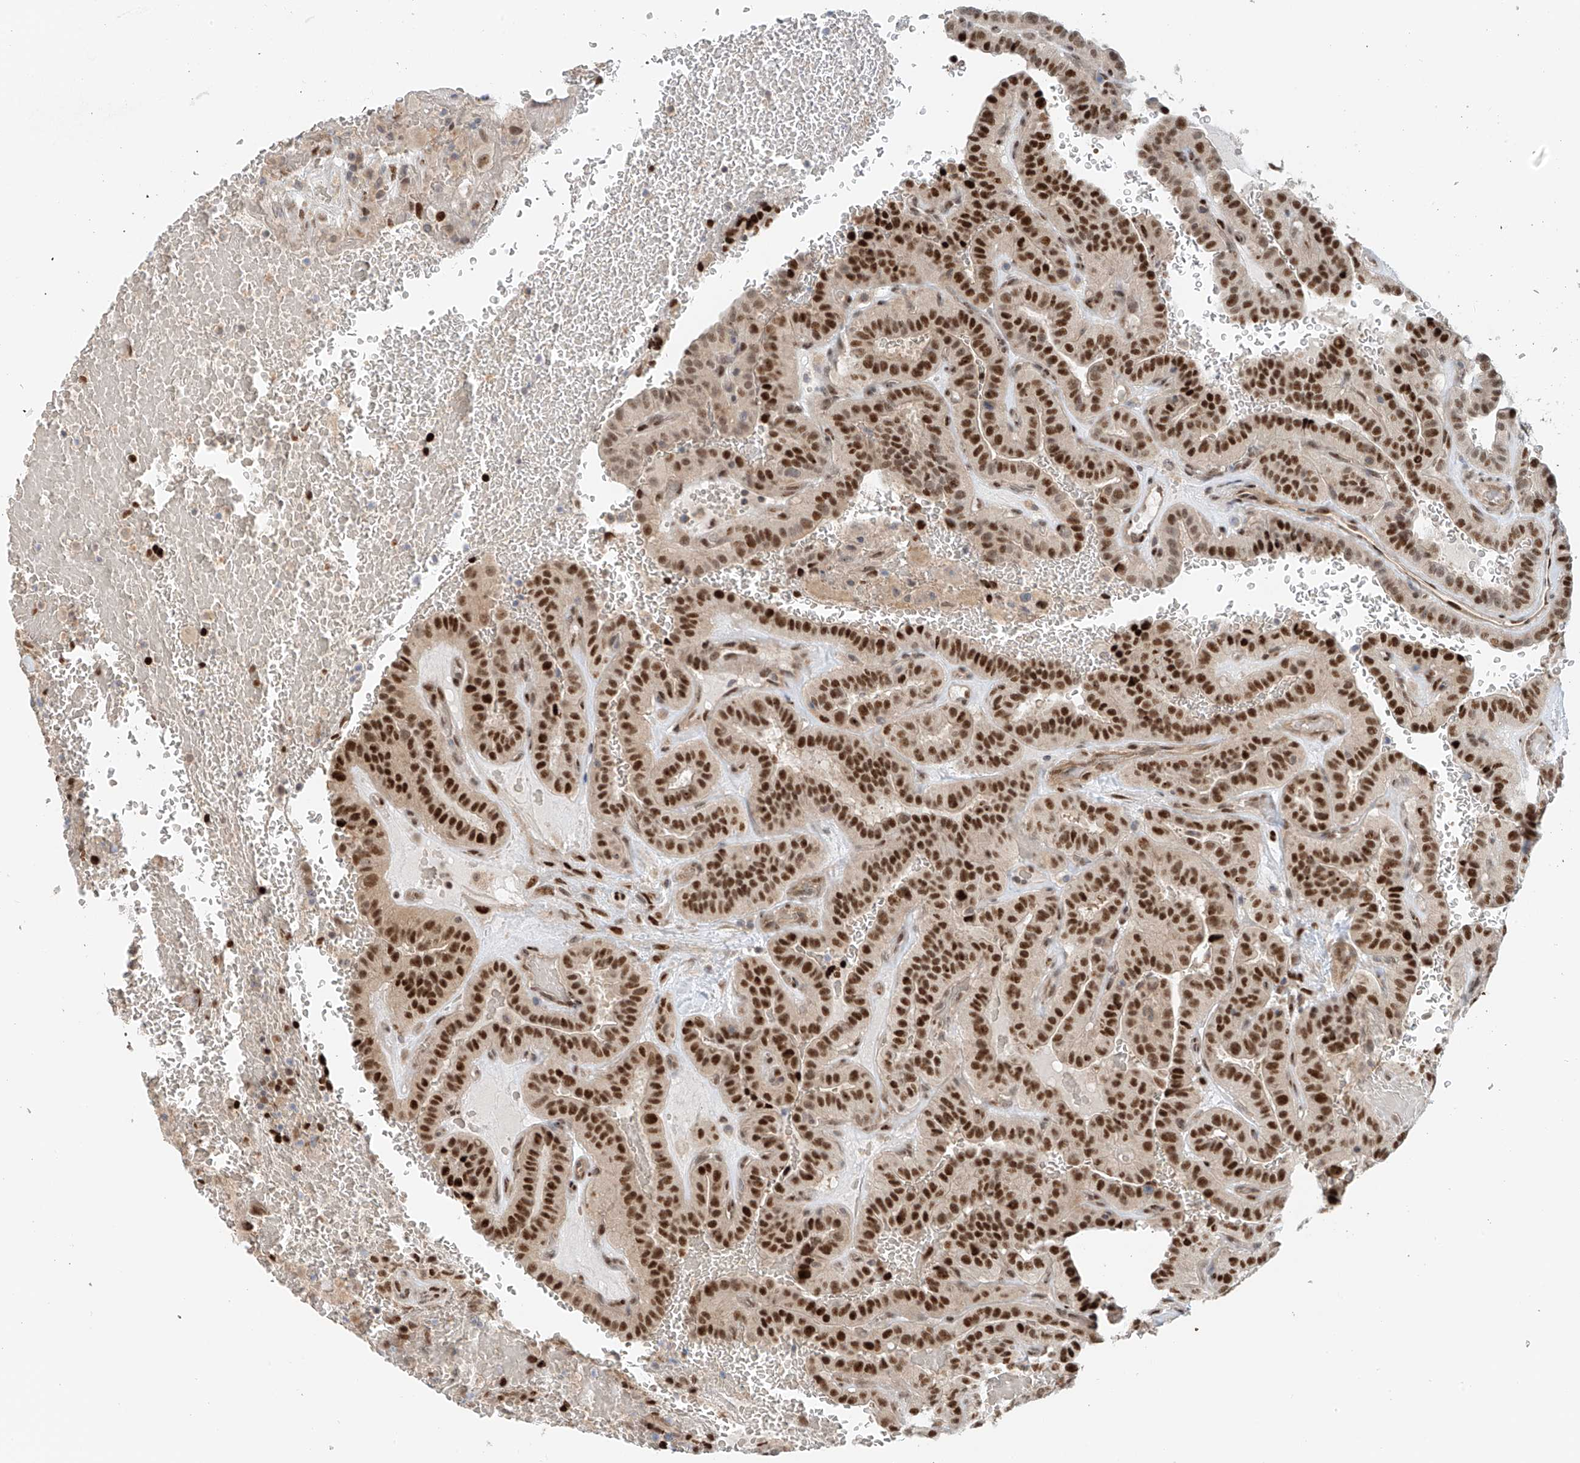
{"staining": {"intensity": "strong", "quantity": ">75%", "location": "nuclear"}, "tissue": "thyroid cancer", "cell_type": "Tumor cells", "image_type": "cancer", "snomed": [{"axis": "morphology", "description": "Papillary adenocarcinoma, NOS"}, {"axis": "topography", "description": "Thyroid gland"}], "caption": "A high-resolution micrograph shows IHC staining of papillary adenocarcinoma (thyroid), which shows strong nuclear expression in about >75% of tumor cells. (Brightfield microscopy of DAB IHC at high magnification).", "gene": "ZNF514", "patient": {"sex": "male", "age": 77}}